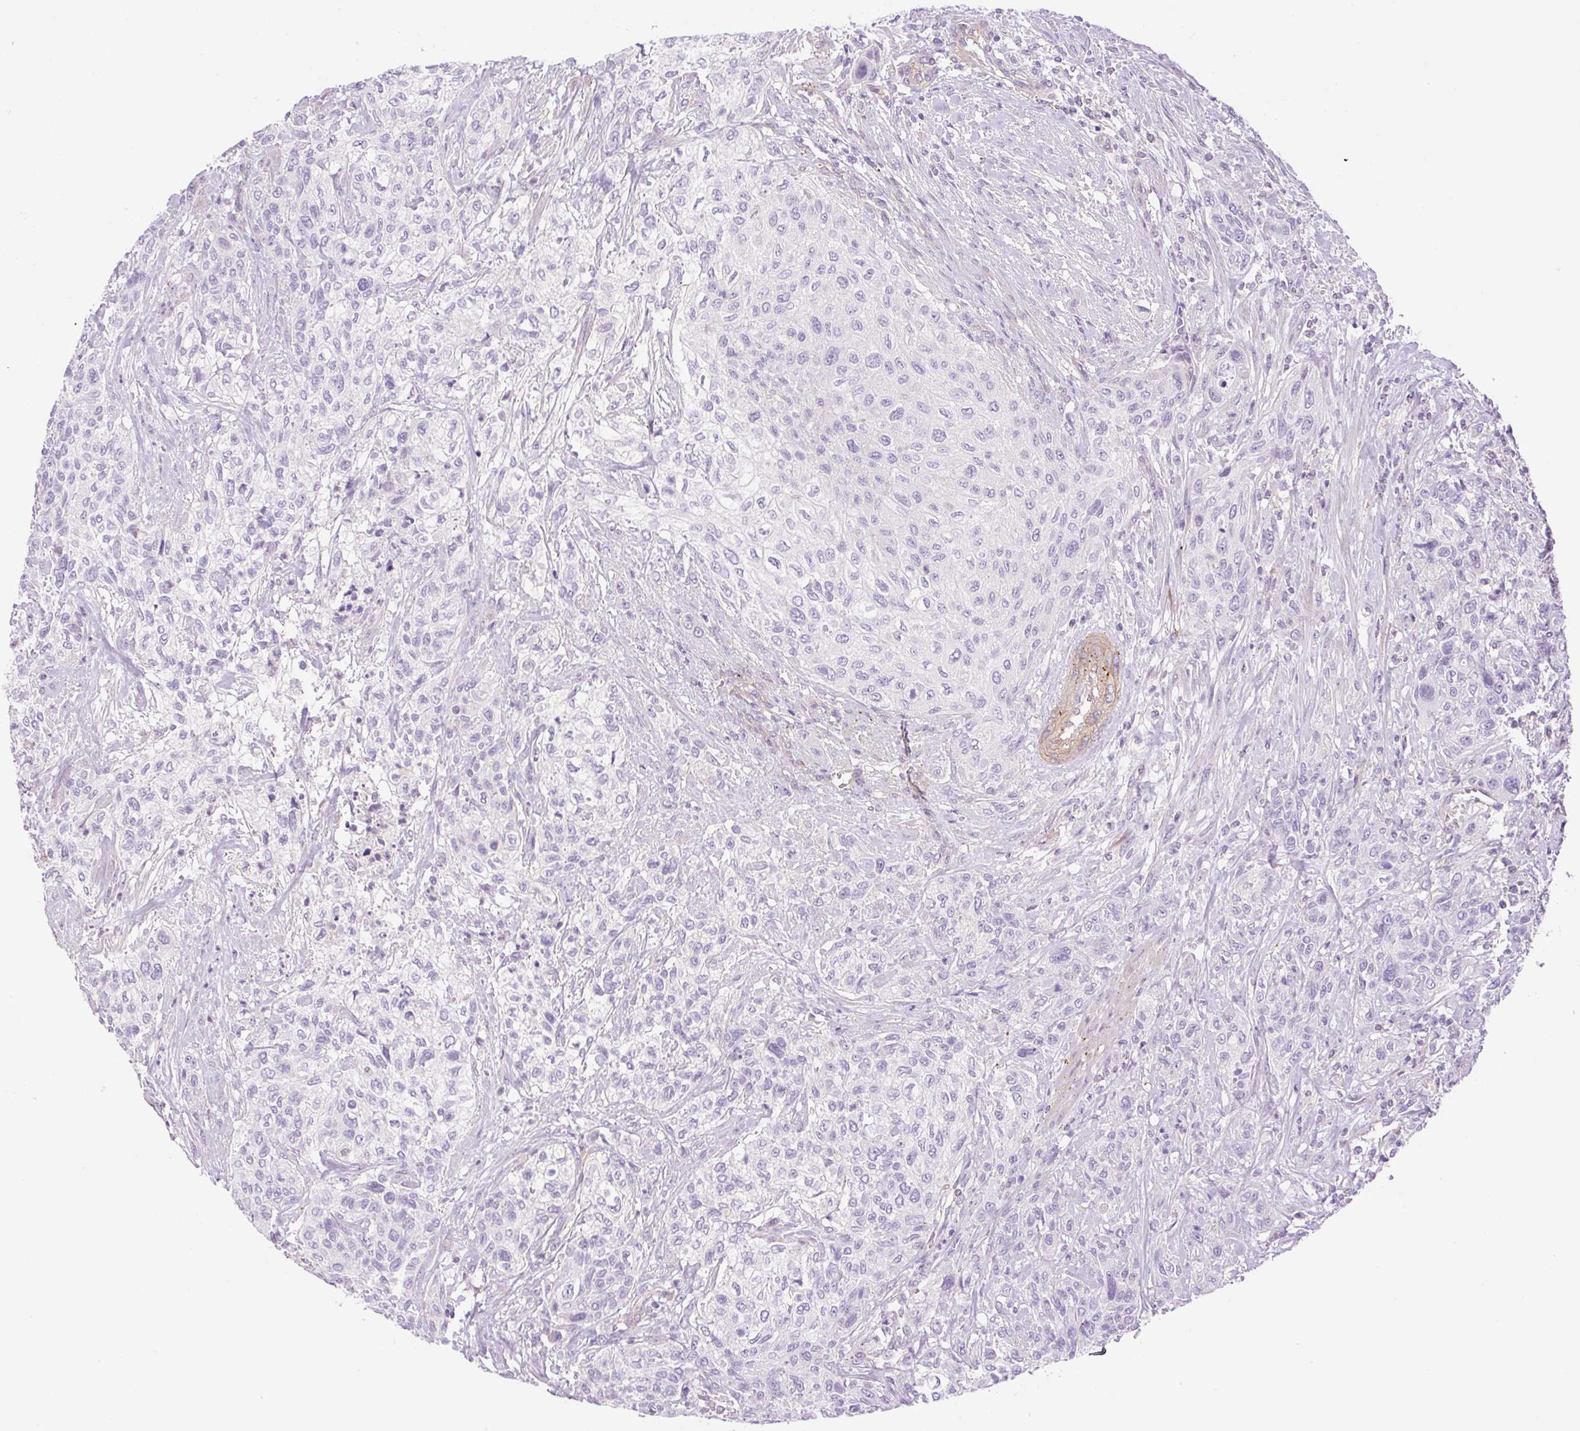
{"staining": {"intensity": "negative", "quantity": "none", "location": "none"}, "tissue": "urothelial cancer", "cell_type": "Tumor cells", "image_type": "cancer", "snomed": [{"axis": "morphology", "description": "Normal tissue, NOS"}, {"axis": "morphology", "description": "Urothelial carcinoma, NOS"}, {"axis": "topography", "description": "Urinary bladder"}, {"axis": "topography", "description": "Peripheral nerve tissue"}], "caption": "Immunohistochemistry of transitional cell carcinoma reveals no expression in tumor cells.", "gene": "EHD3", "patient": {"sex": "male", "age": 35}}